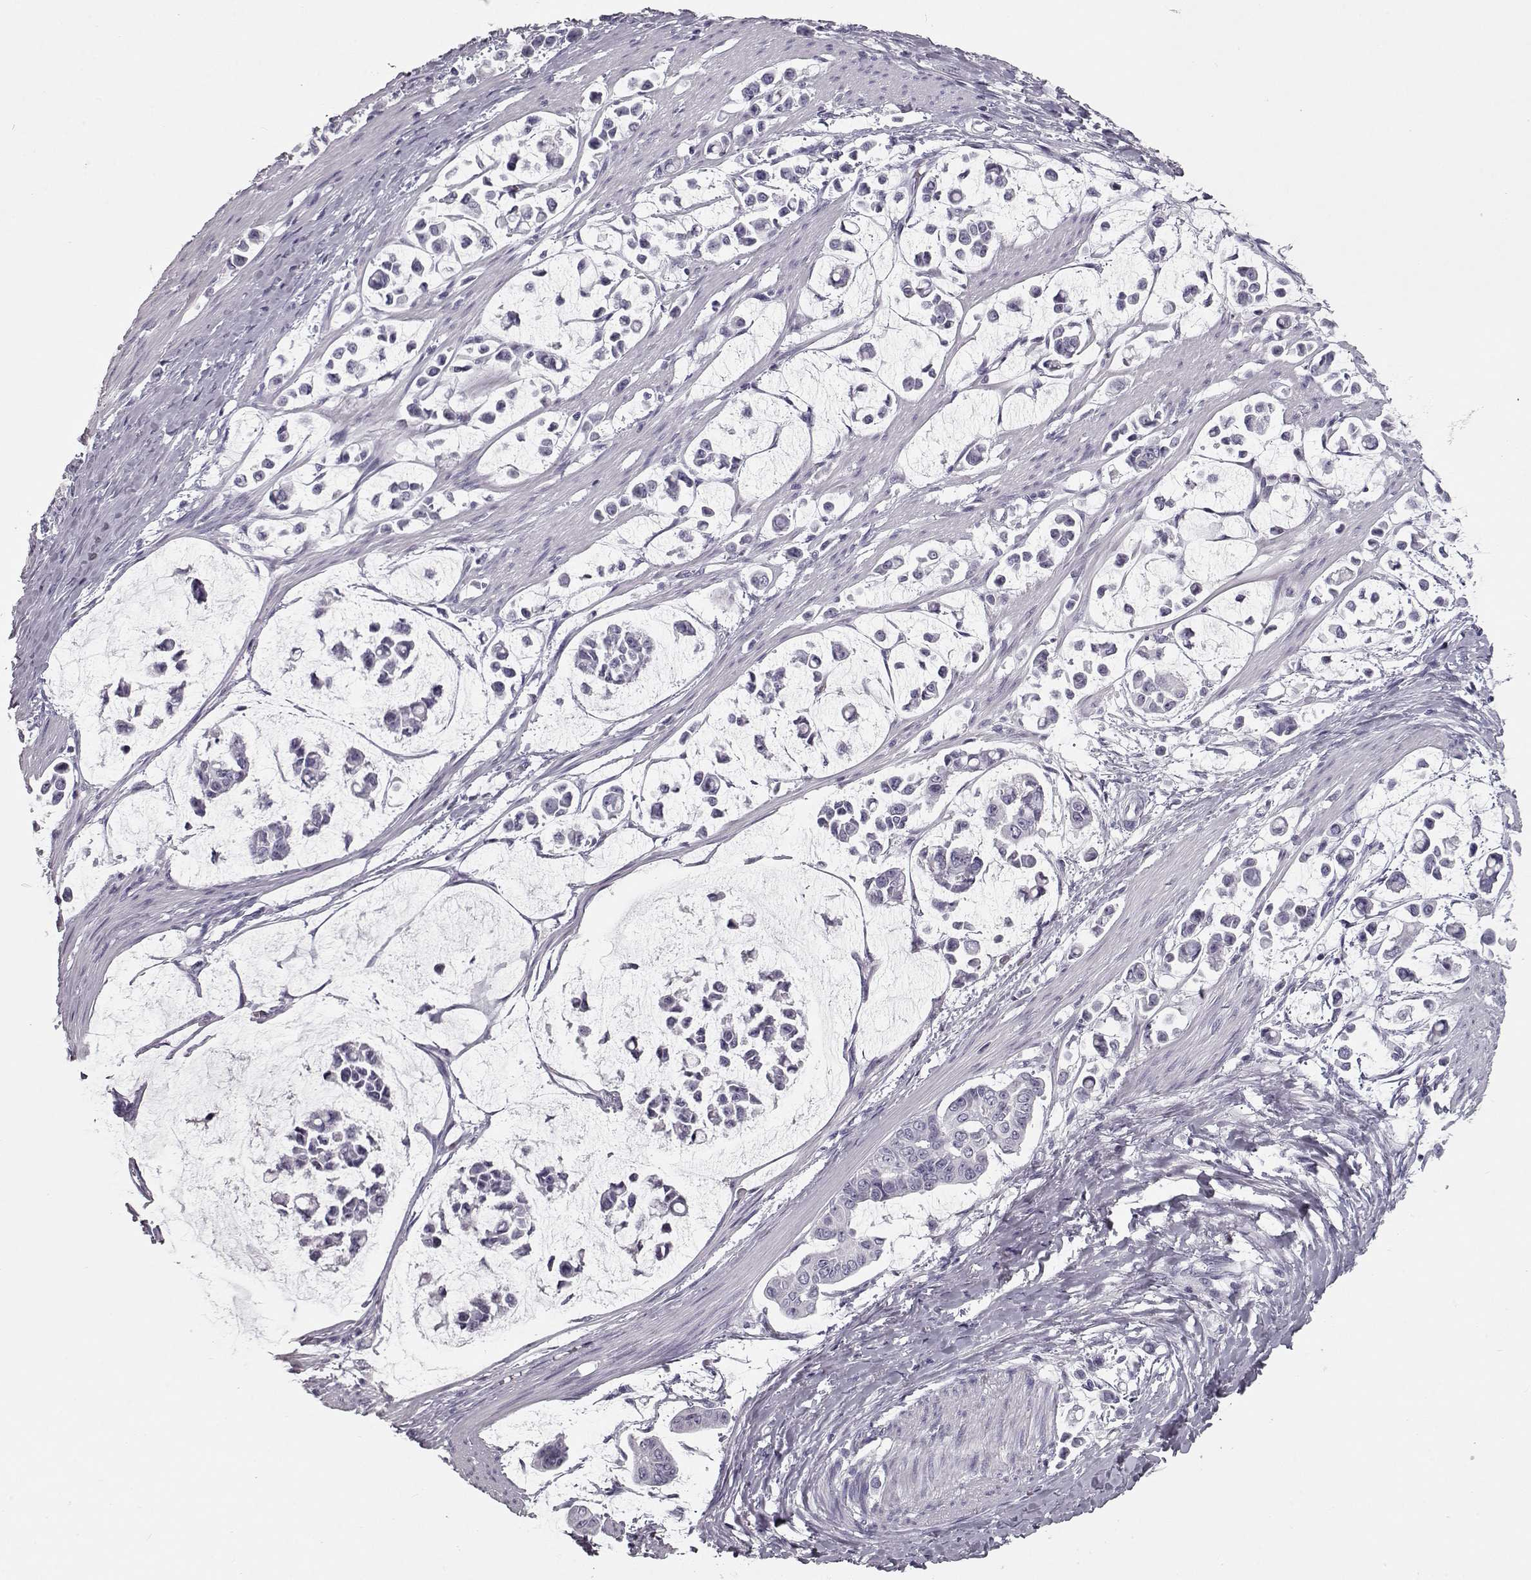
{"staining": {"intensity": "negative", "quantity": "none", "location": "none"}, "tissue": "stomach cancer", "cell_type": "Tumor cells", "image_type": "cancer", "snomed": [{"axis": "morphology", "description": "Adenocarcinoma, NOS"}, {"axis": "topography", "description": "Stomach"}], "caption": "Histopathology image shows no significant protein expression in tumor cells of stomach cancer (adenocarcinoma).", "gene": "CCL19", "patient": {"sex": "male", "age": 82}}